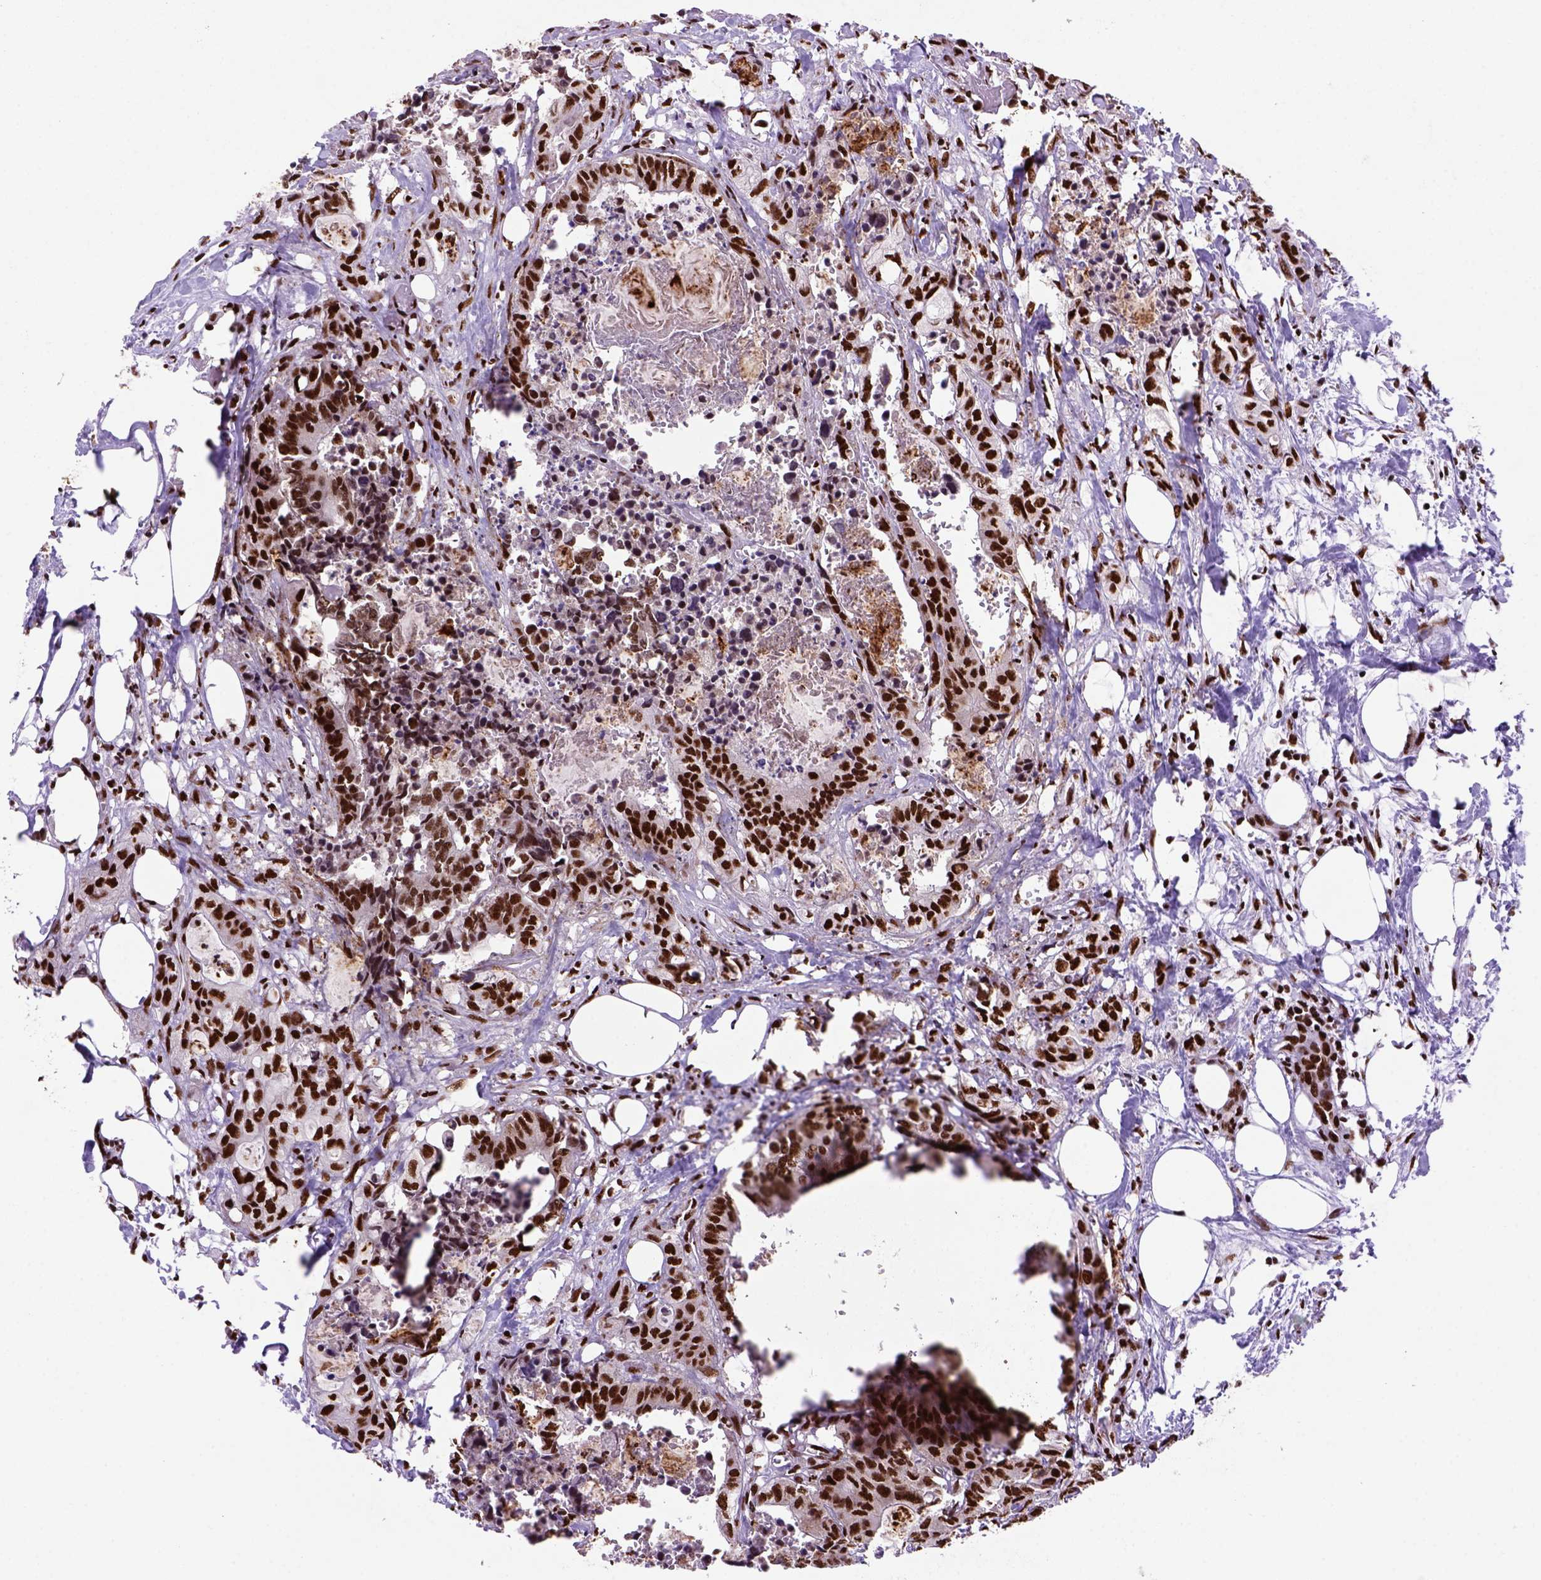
{"staining": {"intensity": "strong", "quantity": ">75%", "location": "nuclear"}, "tissue": "colorectal cancer", "cell_type": "Tumor cells", "image_type": "cancer", "snomed": [{"axis": "morphology", "description": "Adenocarcinoma, NOS"}, {"axis": "topography", "description": "Colon"}, {"axis": "topography", "description": "Rectum"}], "caption": "An immunohistochemistry (IHC) image of neoplastic tissue is shown. Protein staining in brown highlights strong nuclear positivity in colorectal adenocarcinoma within tumor cells.", "gene": "NSMCE2", "patient": {"sex": "male", "age": 57}}